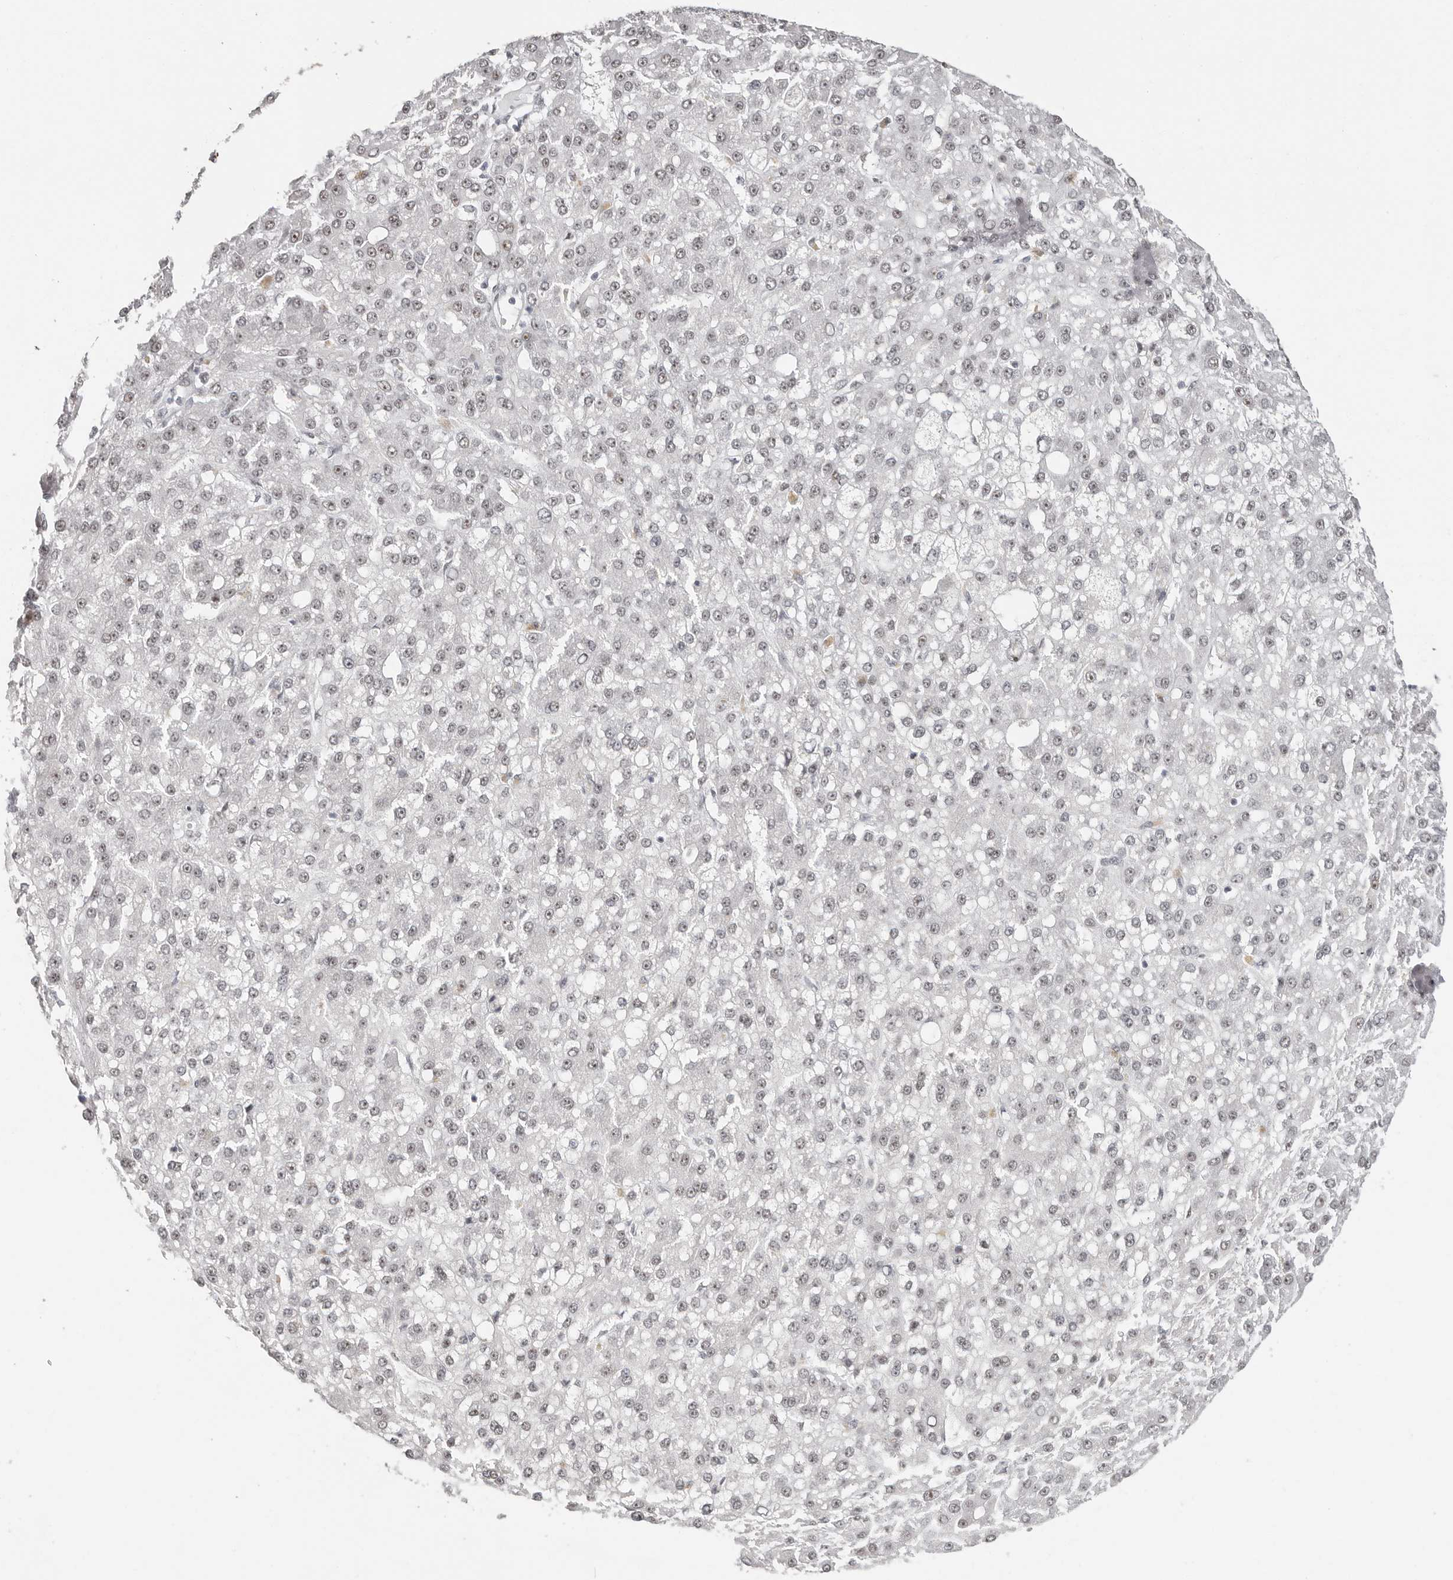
{"staining": {"intensity": "weak", "quantity": "25%-75%", "location": "nuclear"}, "tissue": "liver cancer", "cell_type": "Tumor cells", "image_type": "cancer", "snomed": [{"axis": "morphology", "description": "Carcinoma, Hepatocellular, NOS"}, {"axis": "topography", "description": "Liver"}], "caption": "The micrograph shows a brown stain indicating the presence of a protein in the nuclear of tumor cells in liver hepatocellular carcinoma.", "gene": "LARP7", "patient": {"sex": "male", "age": 67}}